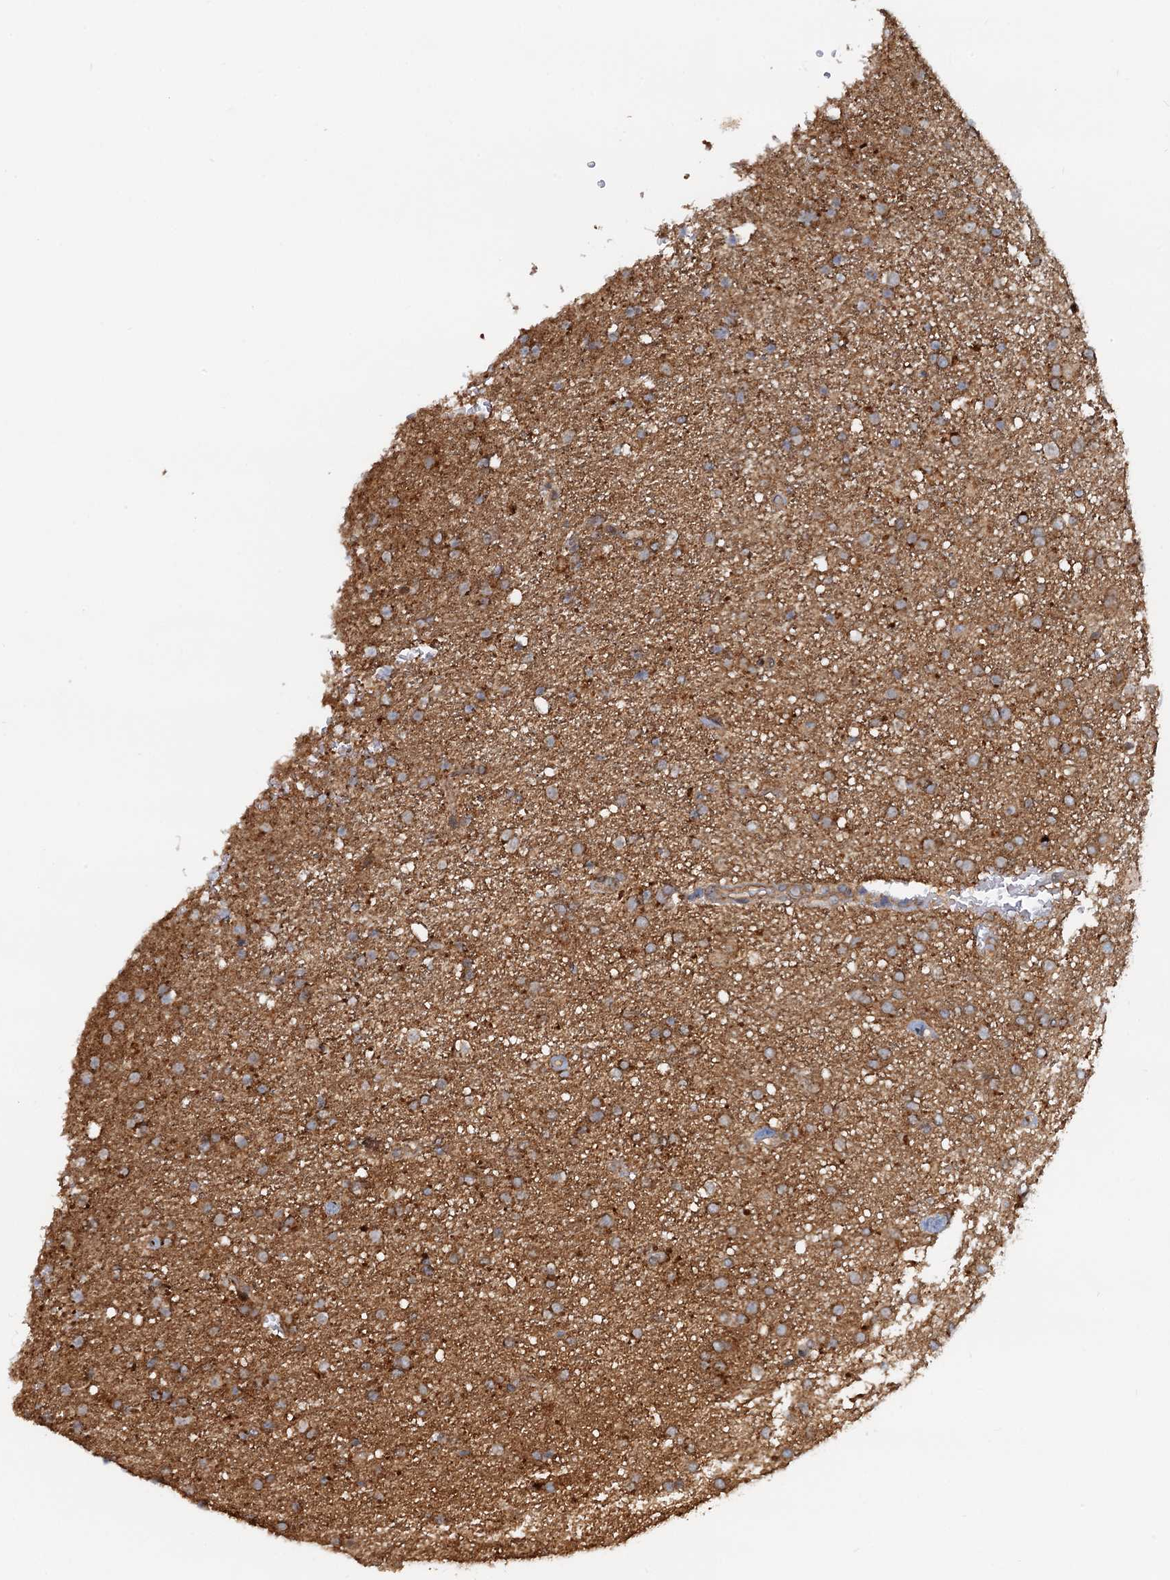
{"staining": {"intensity": "moderate", "quantity": ">75%", "location": "cytoplasmic/membranous"}, "tissue": "glioma", "cell_type": "Tumor cells", "image_type": "cancer", "snomed": [{"axis": "morphology", "description": "Glioma, malignant, High grade"}, {"axis": "topography", "description": "Brain"}], "caption": "Tumor cells show medium levels of moderate cytoplasmic/membranous positivity in approximately >75% of cells in human malignant glioma (high-grade). Immunohistochemistry (ihc) stains the protein of interest in brown and the nuclei are stained blue.", "gene": "TOLLIP", "patient": {"sex": "male", "age": 72}}